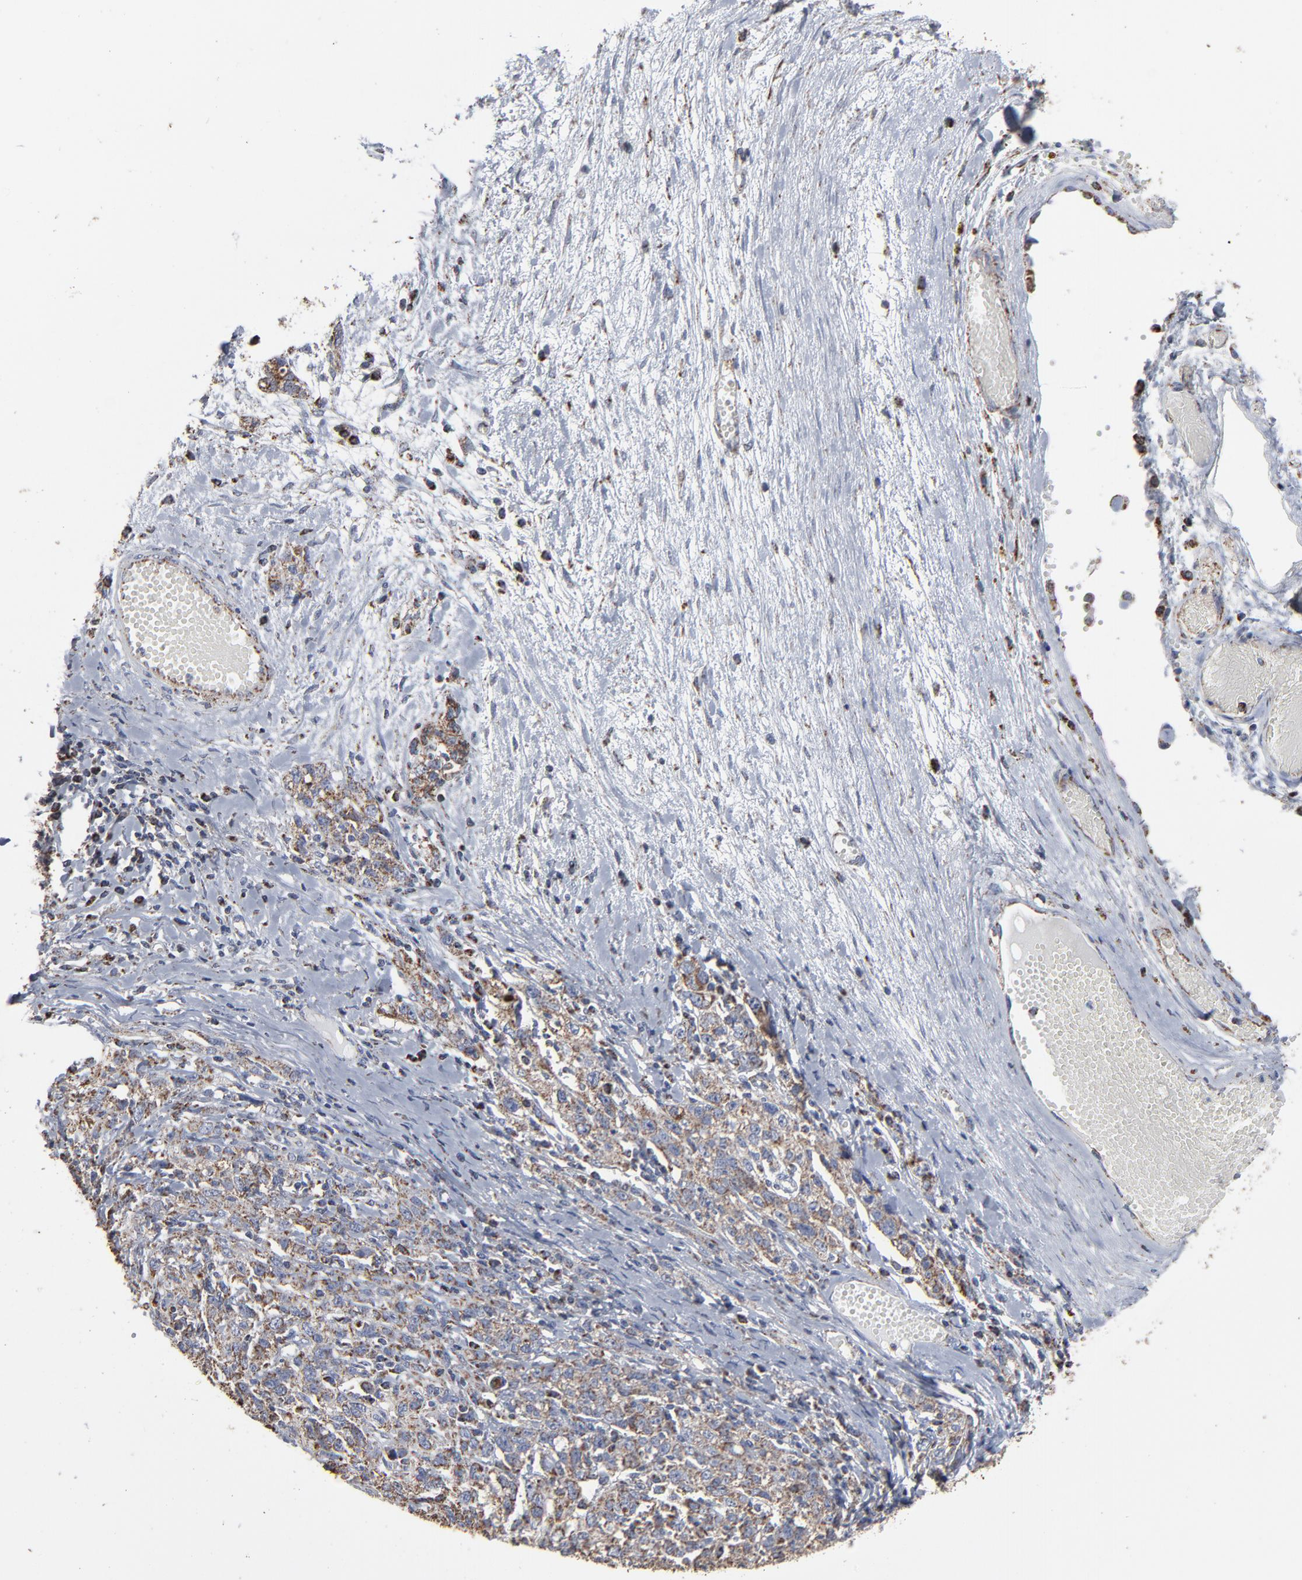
{"staining": {"intensity": "moderate", "quantity": ">75%", "location": "cytoplasmic/membranous"}, "tissue": "ovarian cancer", "cell_type": "Tumor cells", "image_type": "cancer", "snomed": [{"axis": "morphology", "description": "Cystadenocarcinoma, serous, NOS"}, {"axis": "topography", "description": "Ovary"}], "caption": "Ovarian cancer (serous cystadenocarcinoma) was stained to show a protein in brown. There is medium levels of moderate cytoplasmic/membranous staining in about >75% of tumor cells.", "gene": "UQCRC1", "patient": {"sex": "female", "age": 71}}